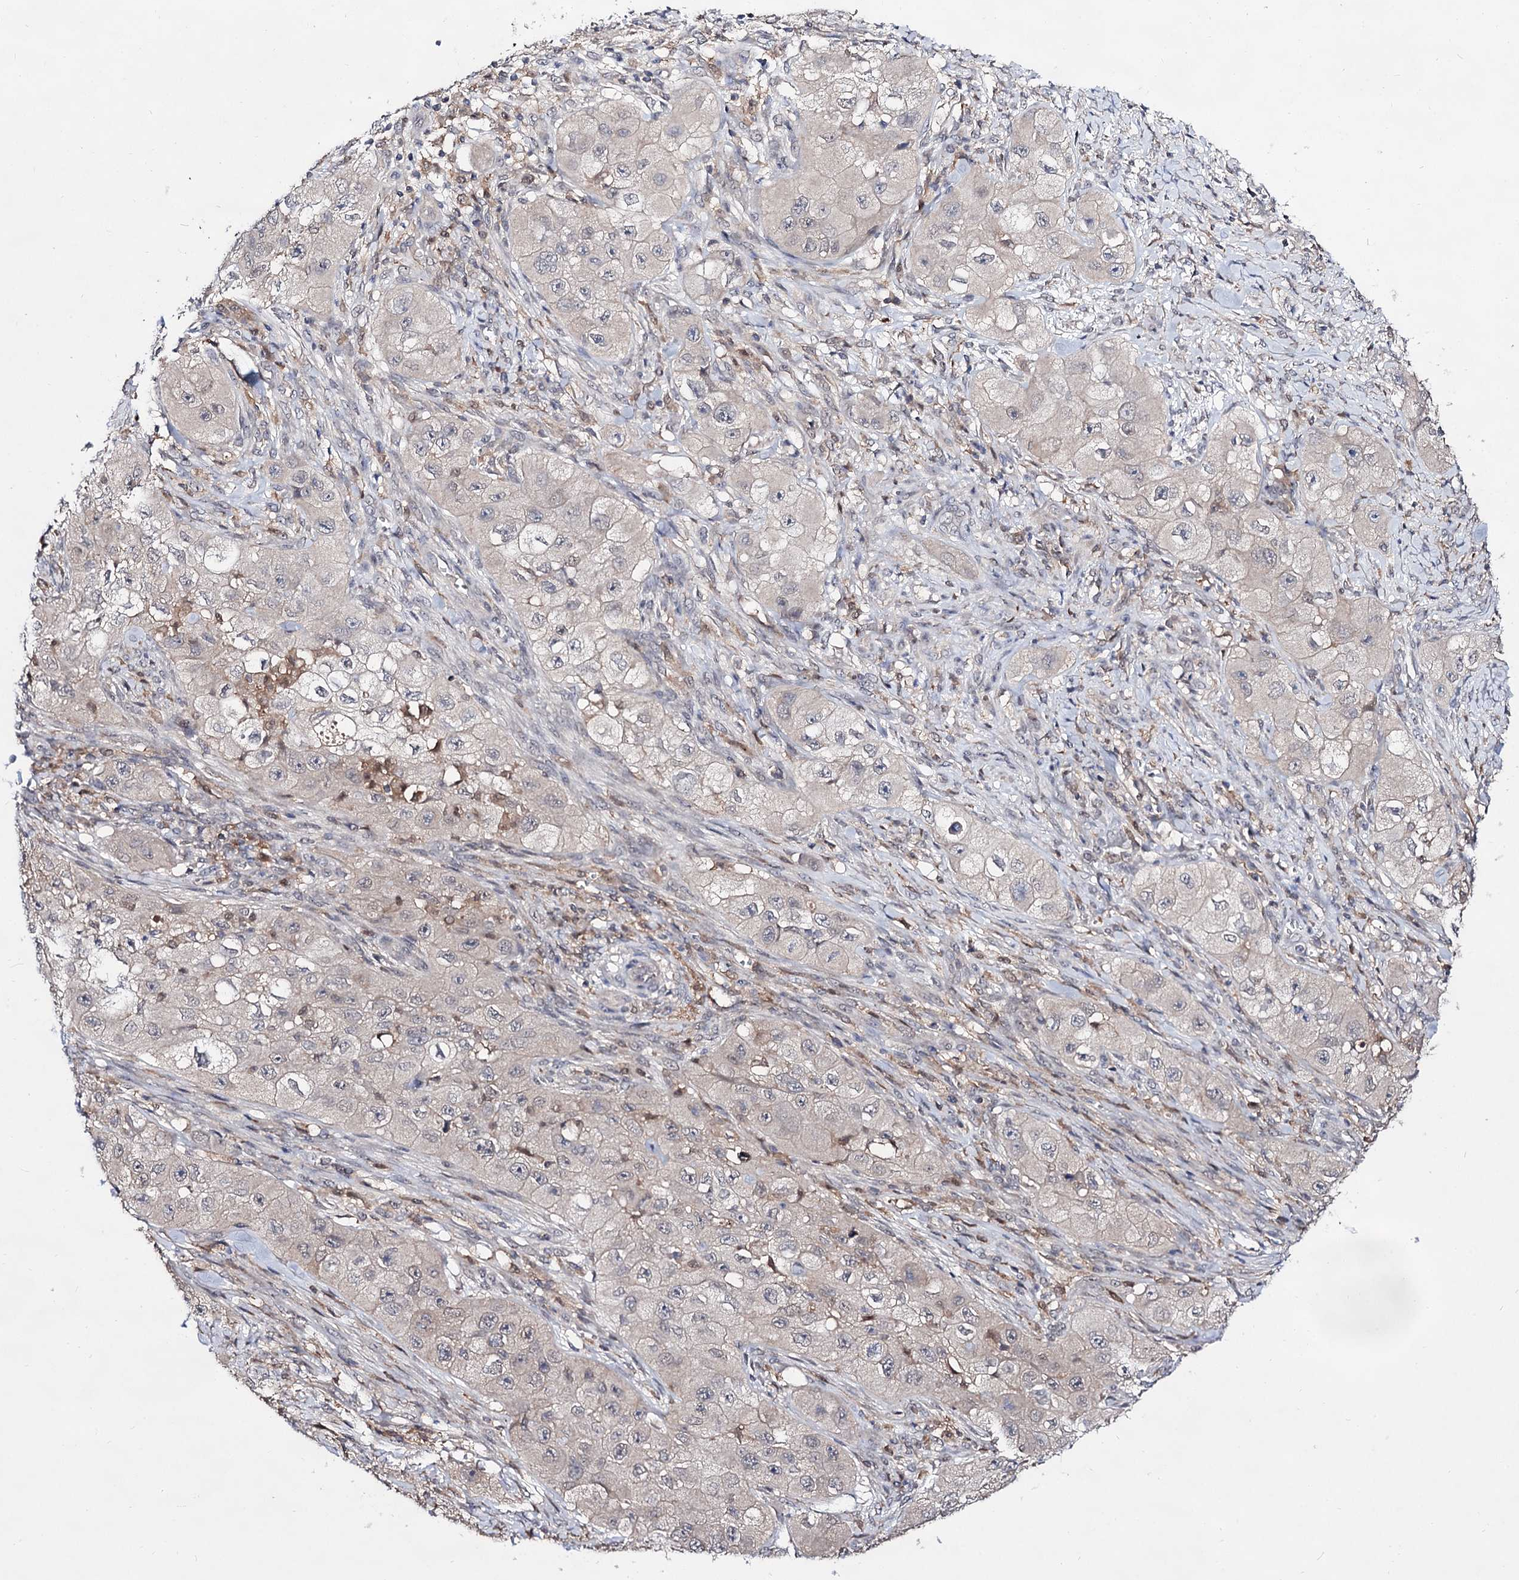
{"staining": {"intensity": "negative", "quantity": "none", "location": "none"}, "tissue": "skin cancer", "cell_type": "Tumor cells", "image_type": "cancer", "snomed": [{"axis": "morphology", "description": "Squamous cell carcinoma, NOS"}, {"axis": "topography", "description": "Skin"}, {"axis": "topography", "description": "Subcutis"}], "caption": "Histopathology image shows no significant protein staining in tumor cells of squamous cell carcinoma (skin).", "gene": "ACTR6", "patient": {"sex": "male", "age": 73}}